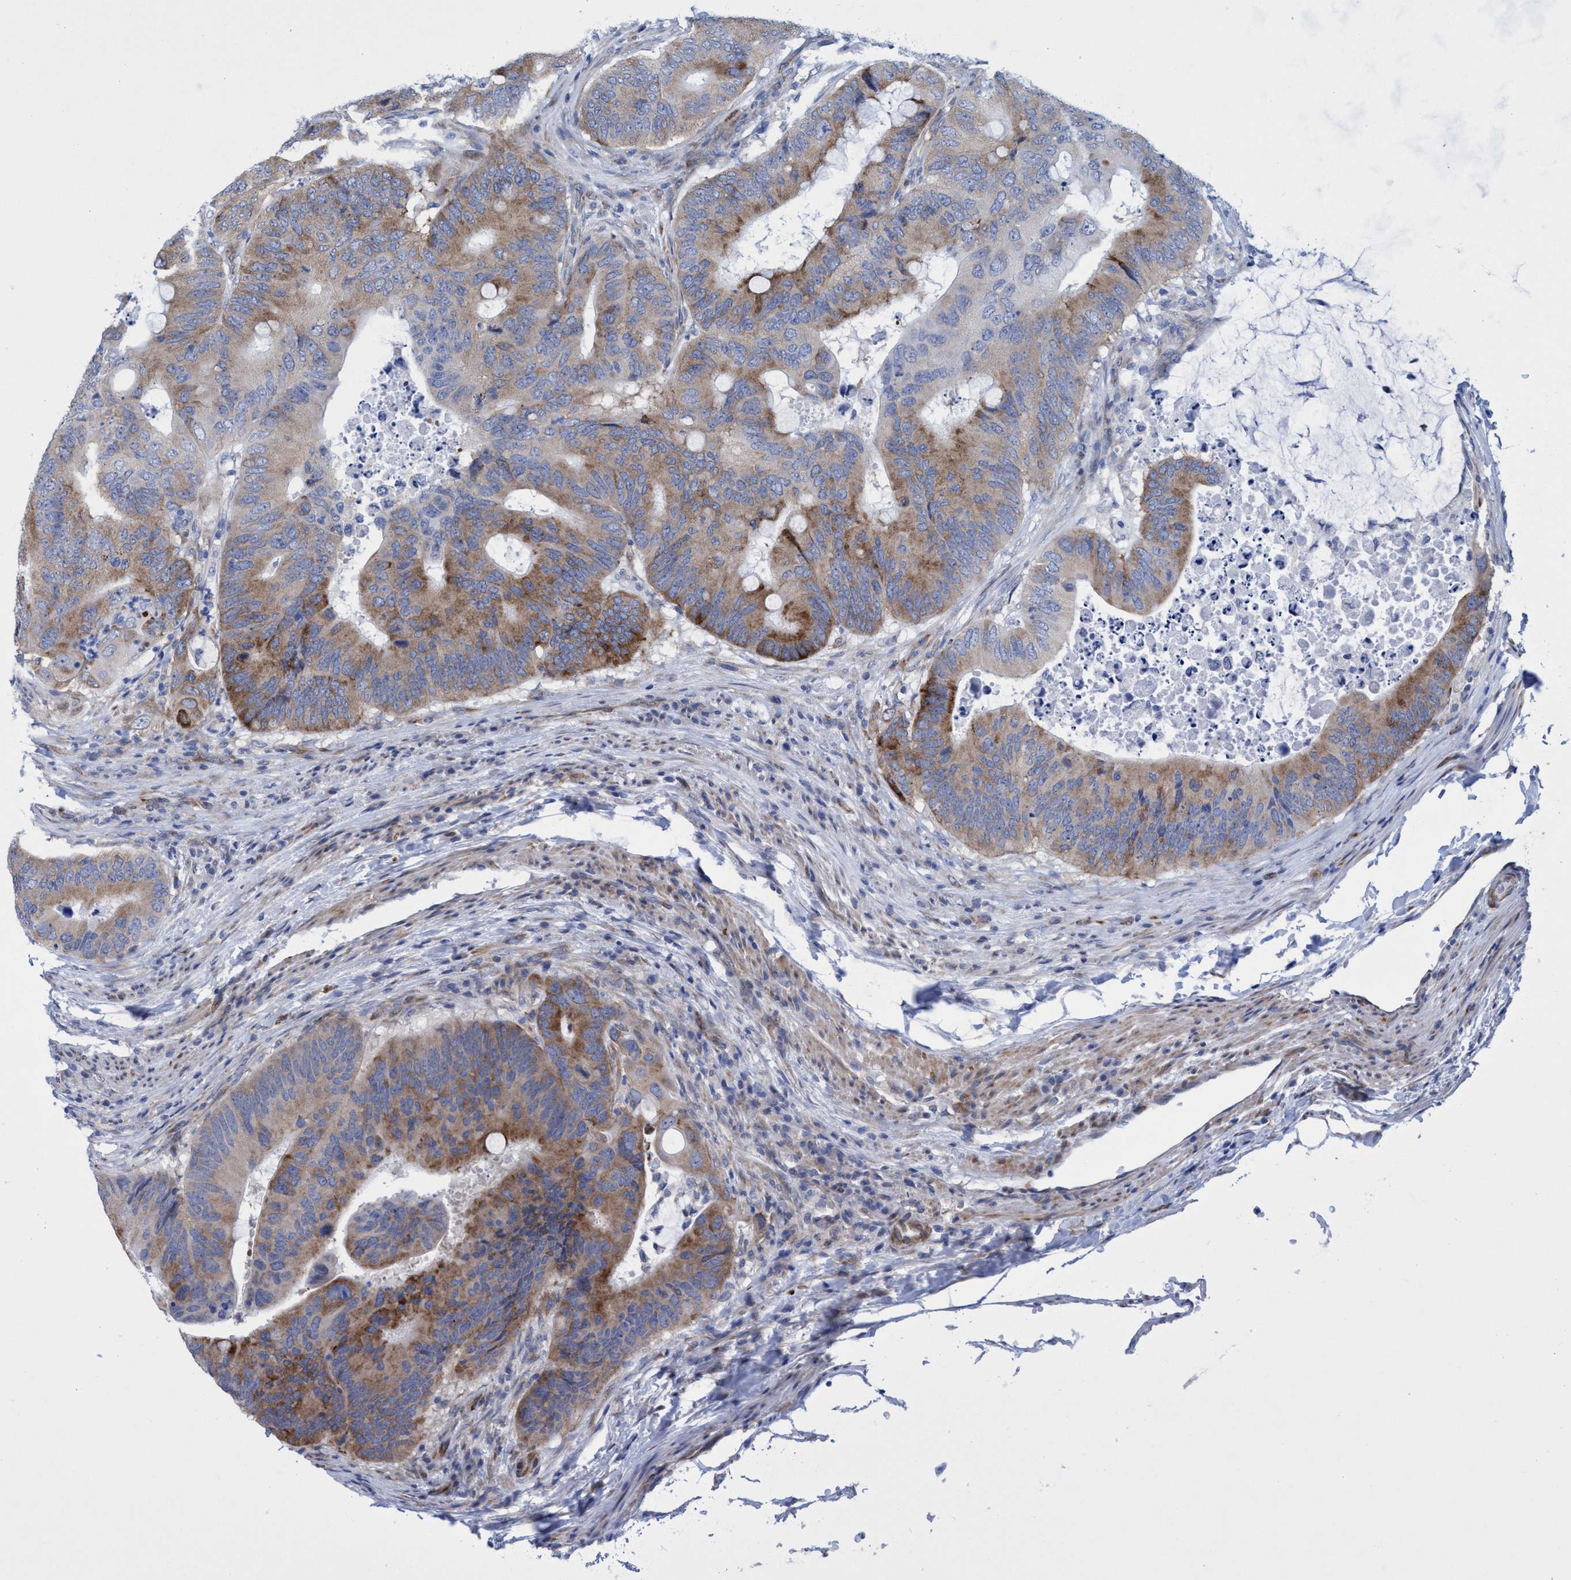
{"staining": {"intensity": "moderate", "quantity": ">75%", "location": "cytoplasmic/membranous"}, "tissue": "colorectal cancer", "cell_type": "Tumor cells", "image_type": "cancer", "snomed": [{"axis": "morphology", "description": "Adenocarcinoma, NOS"}, {"axis": "topography", "description": "Colon"}], "caption": "Tumor cells show moderate cytoplasmic/membranous staining in about >75% of cells in colorectal cancer (adenocarcinoma).", "gene": "R3HCC1", "patient": {"sex": "male", "age": 71}}